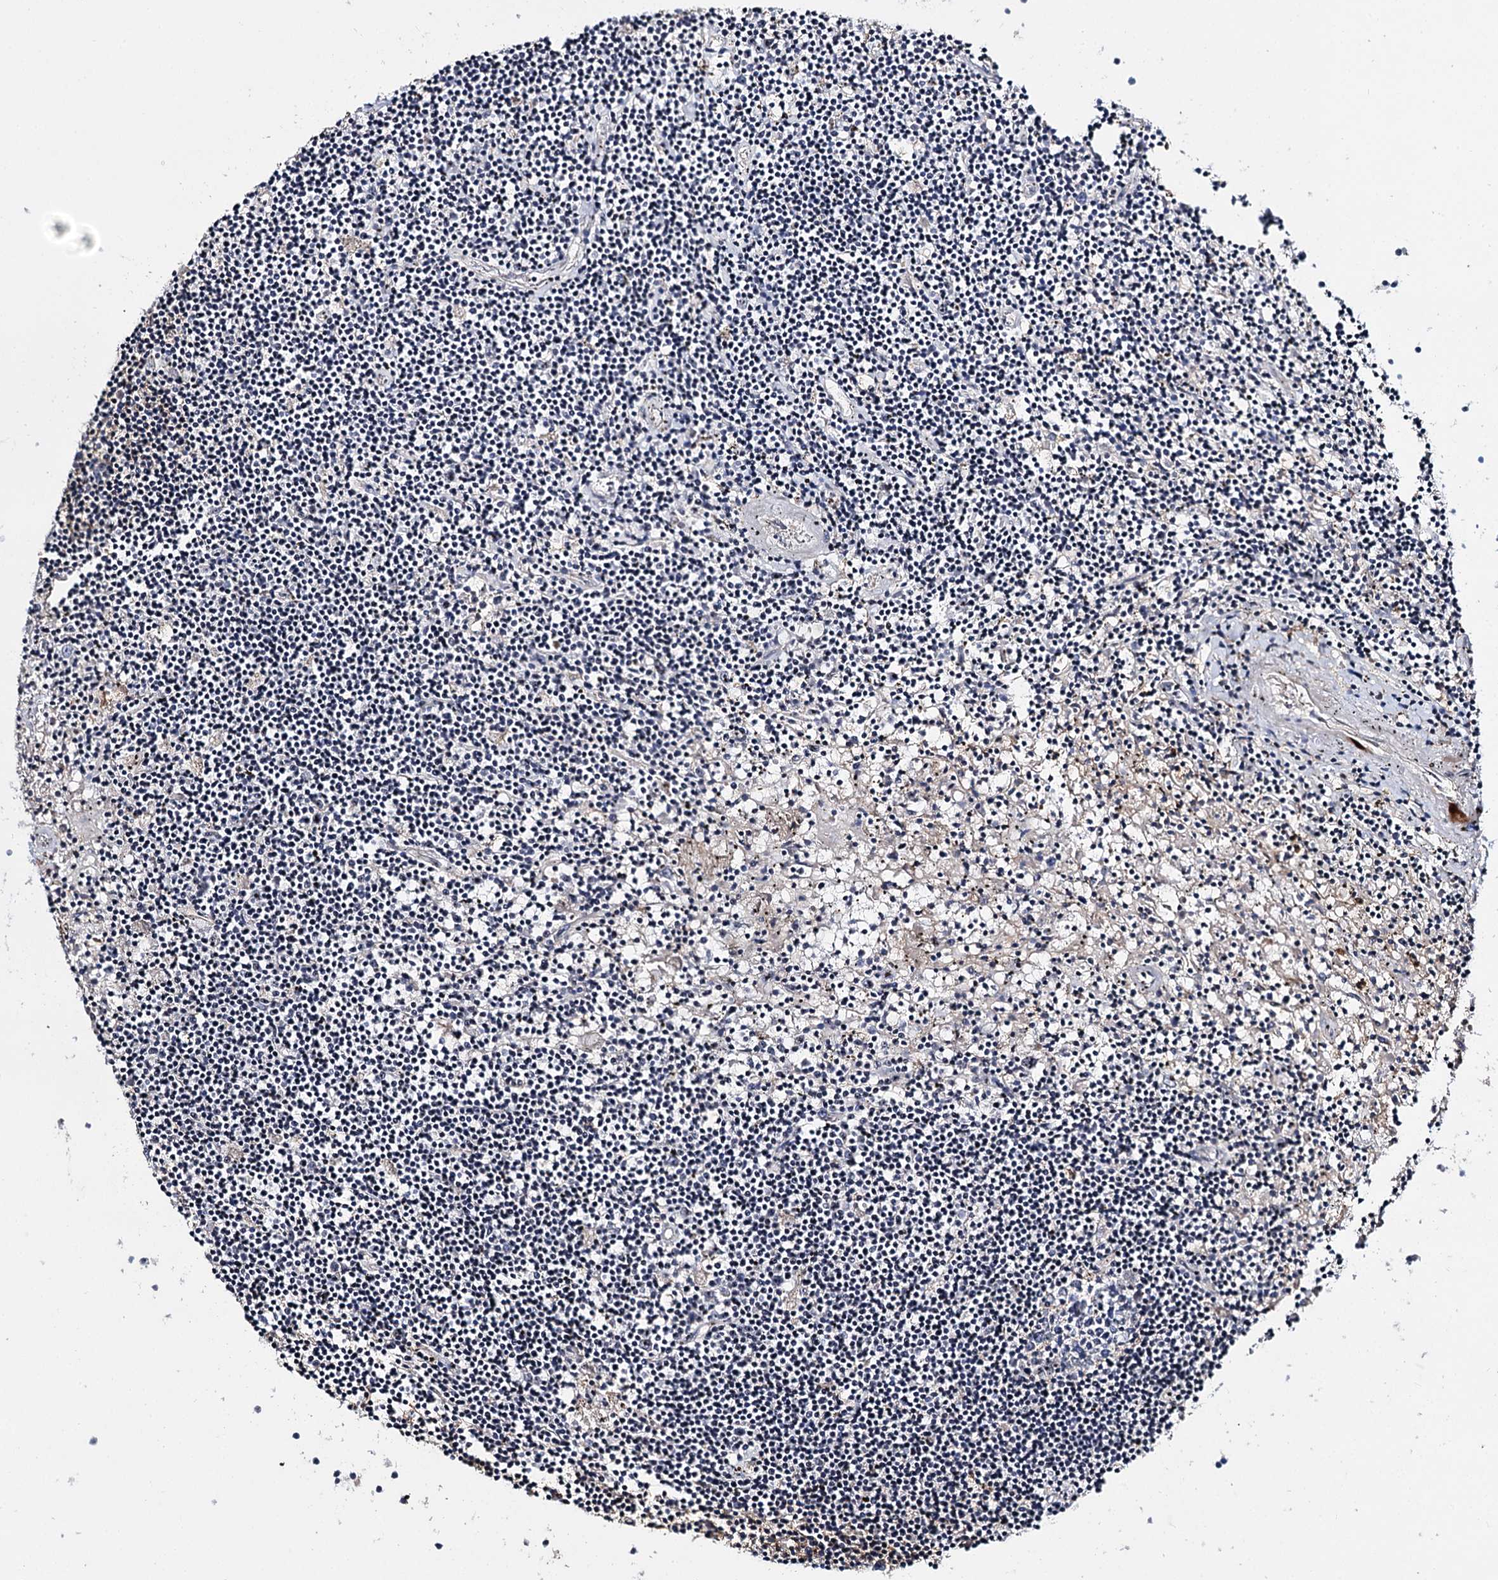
{"staining": {"intensity": "negative", "quantity": "none", "location": "none"}, "tissue": "lymphoma", "cell_type": "Tumor cells", "image_type": "cancer", "snomed": [{"axis": "morphology", "description": "Malignant lymphoma, non-Hodgkin's type, Low grade"}, {"axis": "topography", "description": "Spleen"}], "caption": "A micrograph of human lymphoma is negative for staining in tumor cells. Nuclei are stained in blue.", "gene": "SUPT20H", "patient": {"sex": "male", "age": 76}}